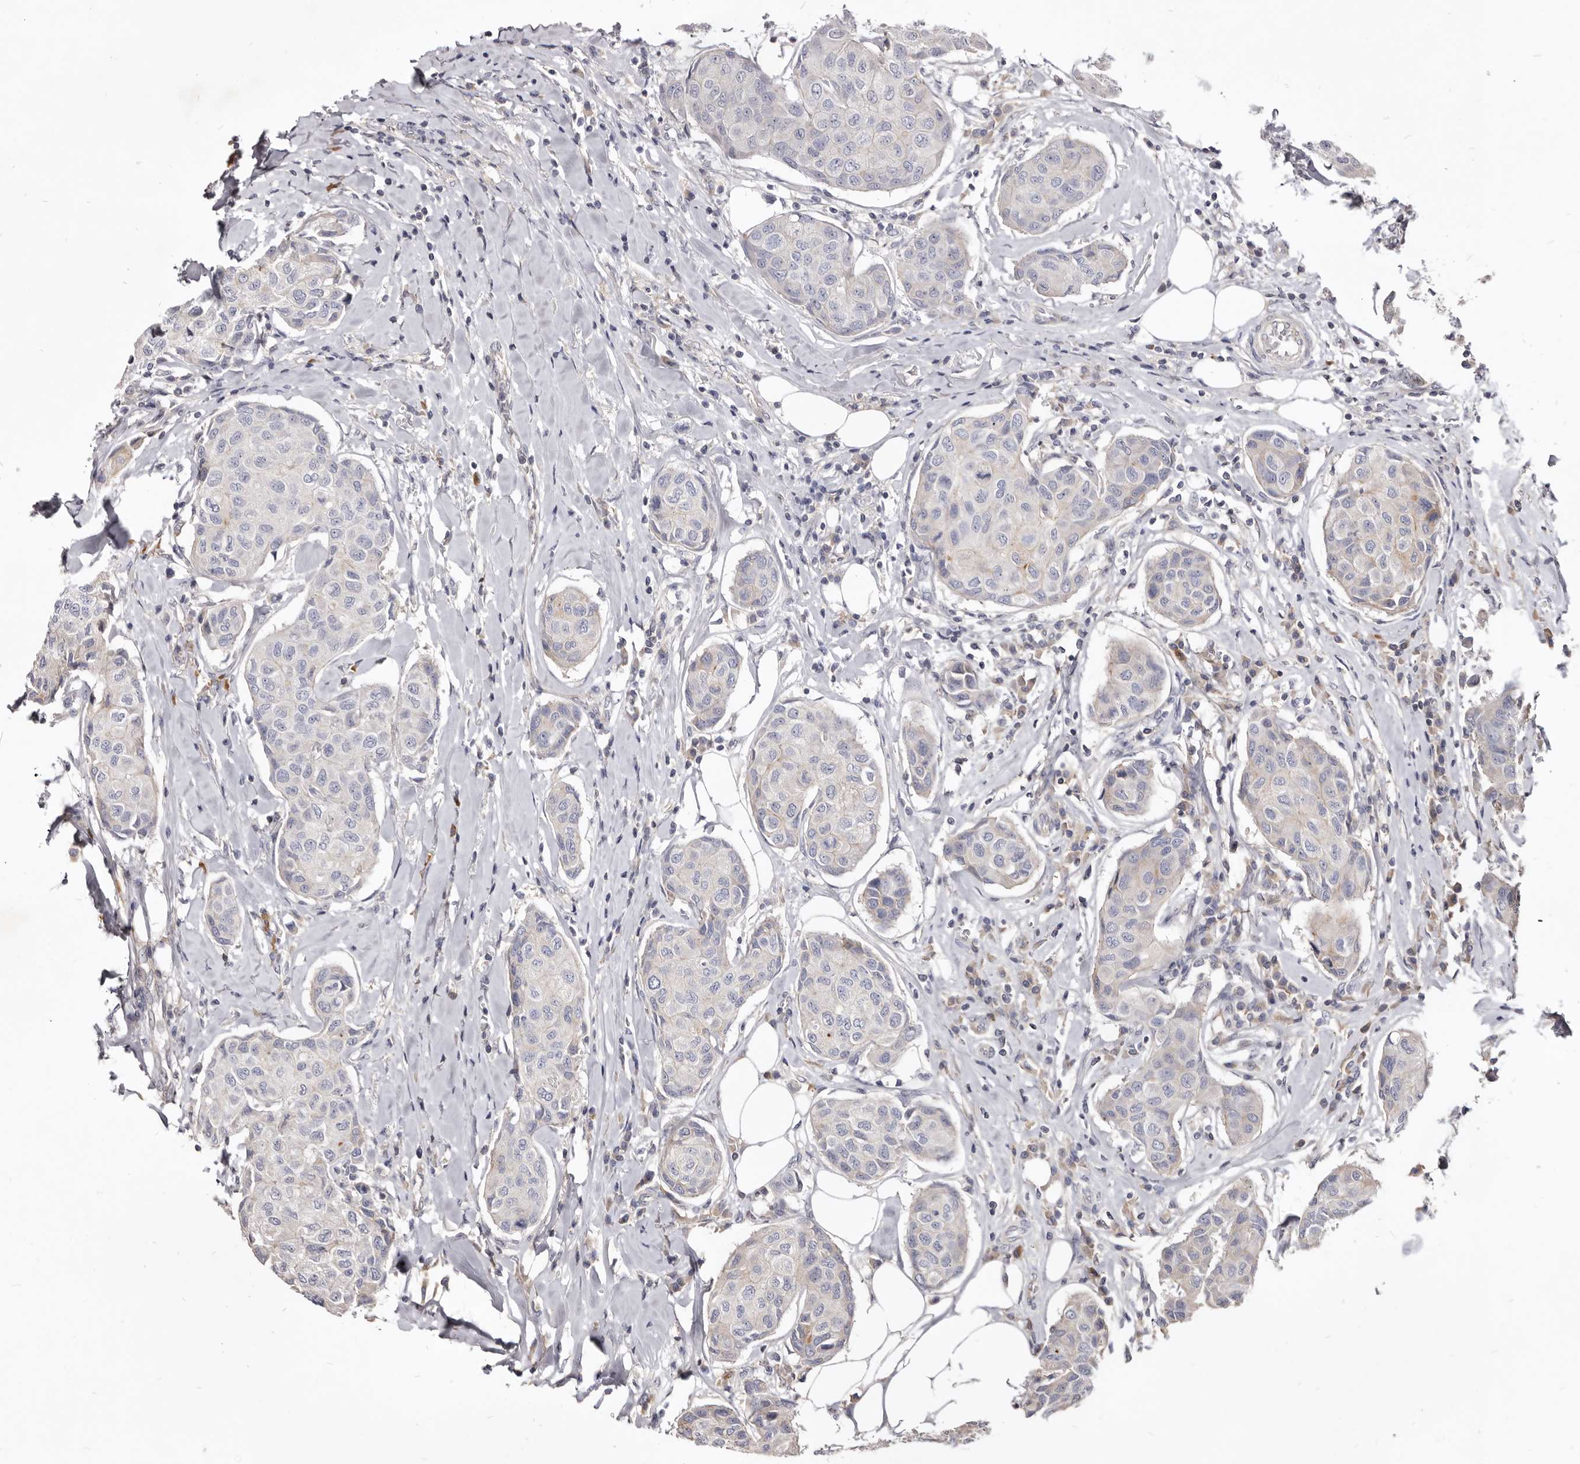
{"staining": {"intensity": "negative", "quantity": "none", "location": "none"}, "tissue": "breast cancer", "cell_type": "Tumor cells", "image_type": "cancer", "snomed": [{"axis": "morphology", "description": "Duct carcinoma"}, {"axis": "topography", "description": "Breast"}], "caption": "Tumor cells show no significant staining in breast cancer (intraductal carcinoma). (Immunohistochemistry, brightfield microscopy, high magnification).", "gene": "FAS", "patient": {"sex": "female", "age": 80}}